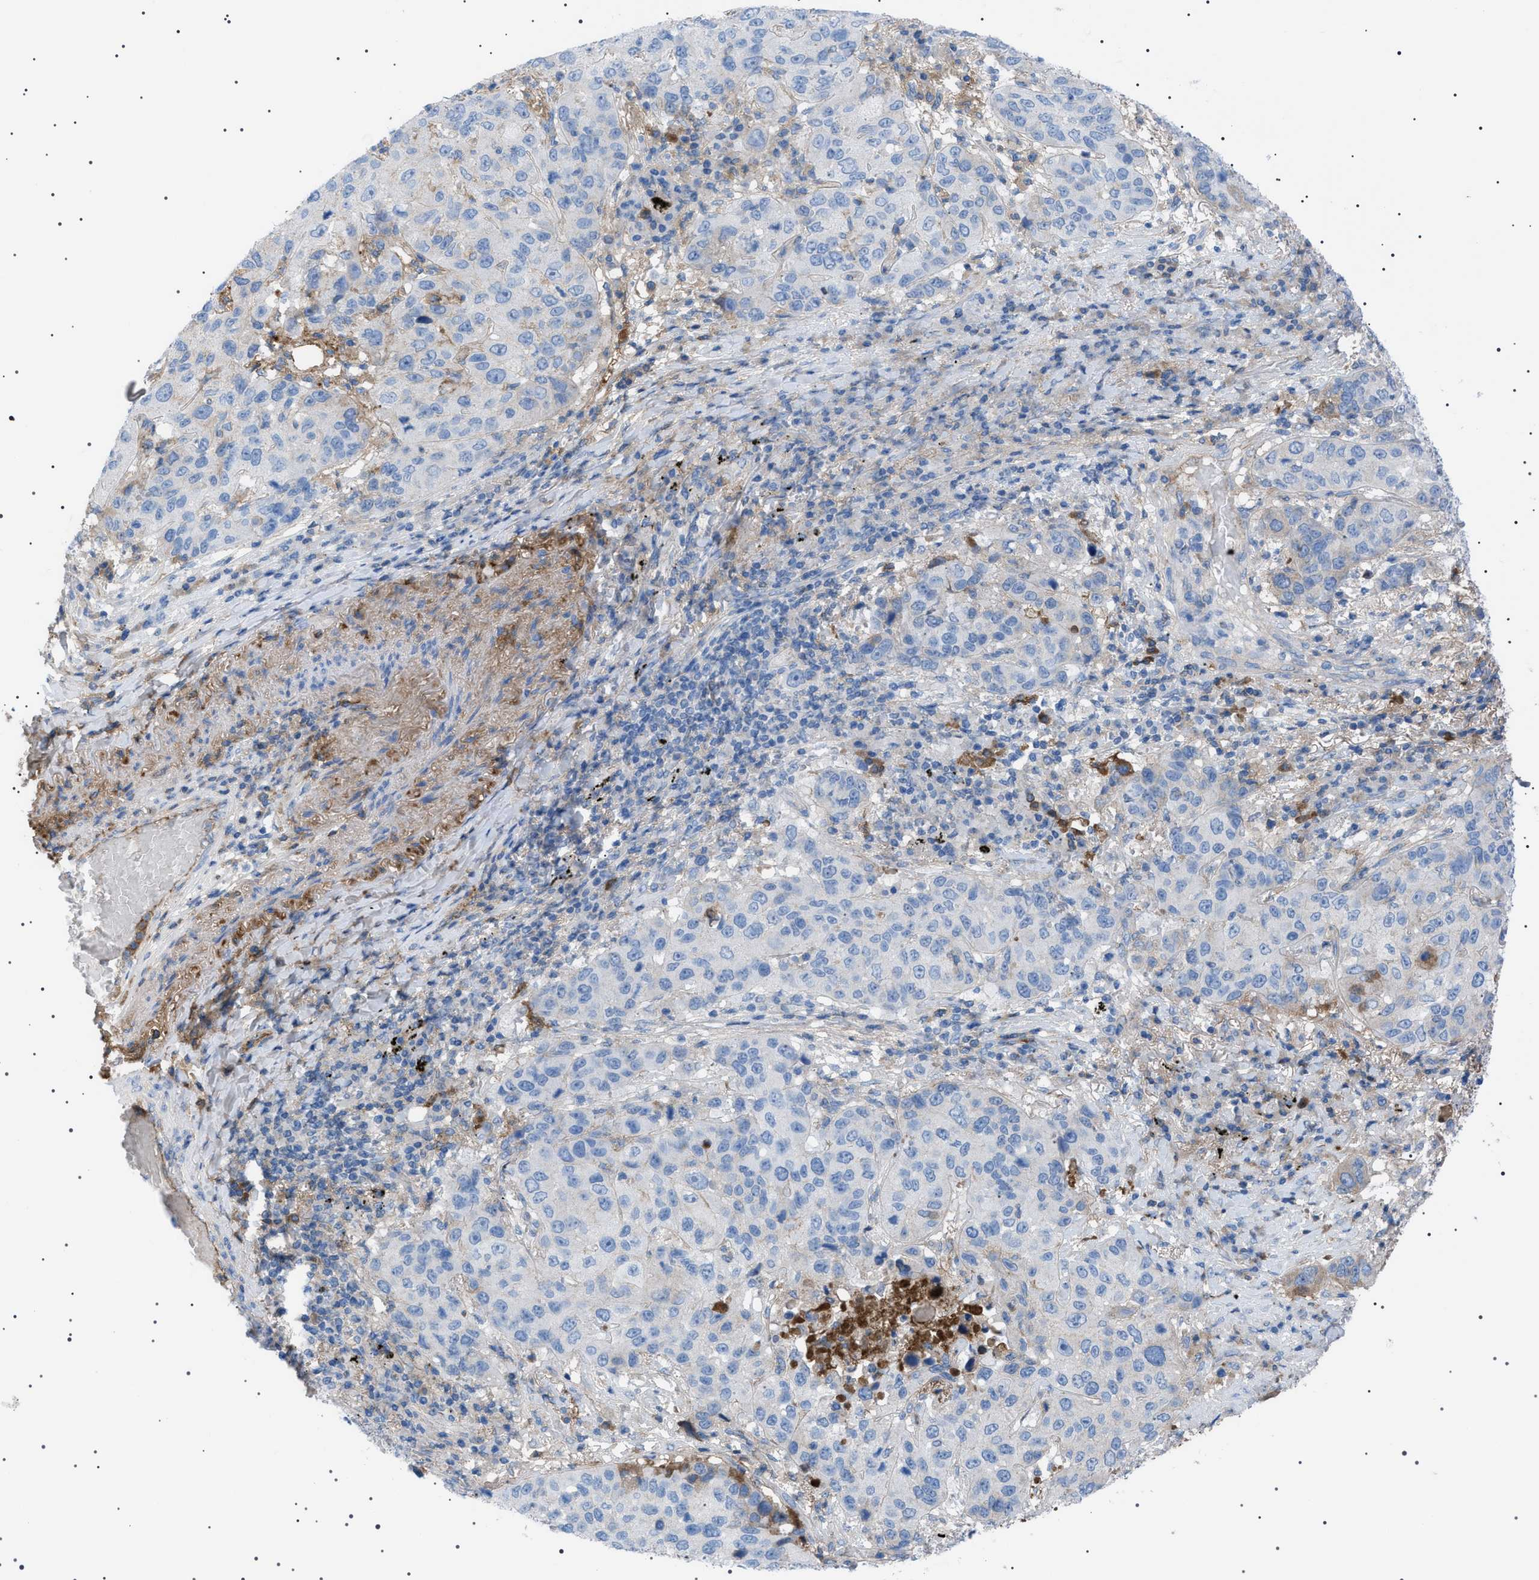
{"staining": {"intensity": "weak", "quantity": "<25%", "location": "cytoplasmic/membranous"}, "tissue": "lung cancer", "cell_type": "Tumor cells", "image_type": "cancer", "snomed": [{"axis": "morphology", "description": "Squamous cell carcinoma, NOS"}, {"axis": "topography", "description": "Lung"}], "caption": "Tumor cells show no significant staining in lung cancer.", "gene": "LPA", "patient": {"sex": "male", "age": 57}}